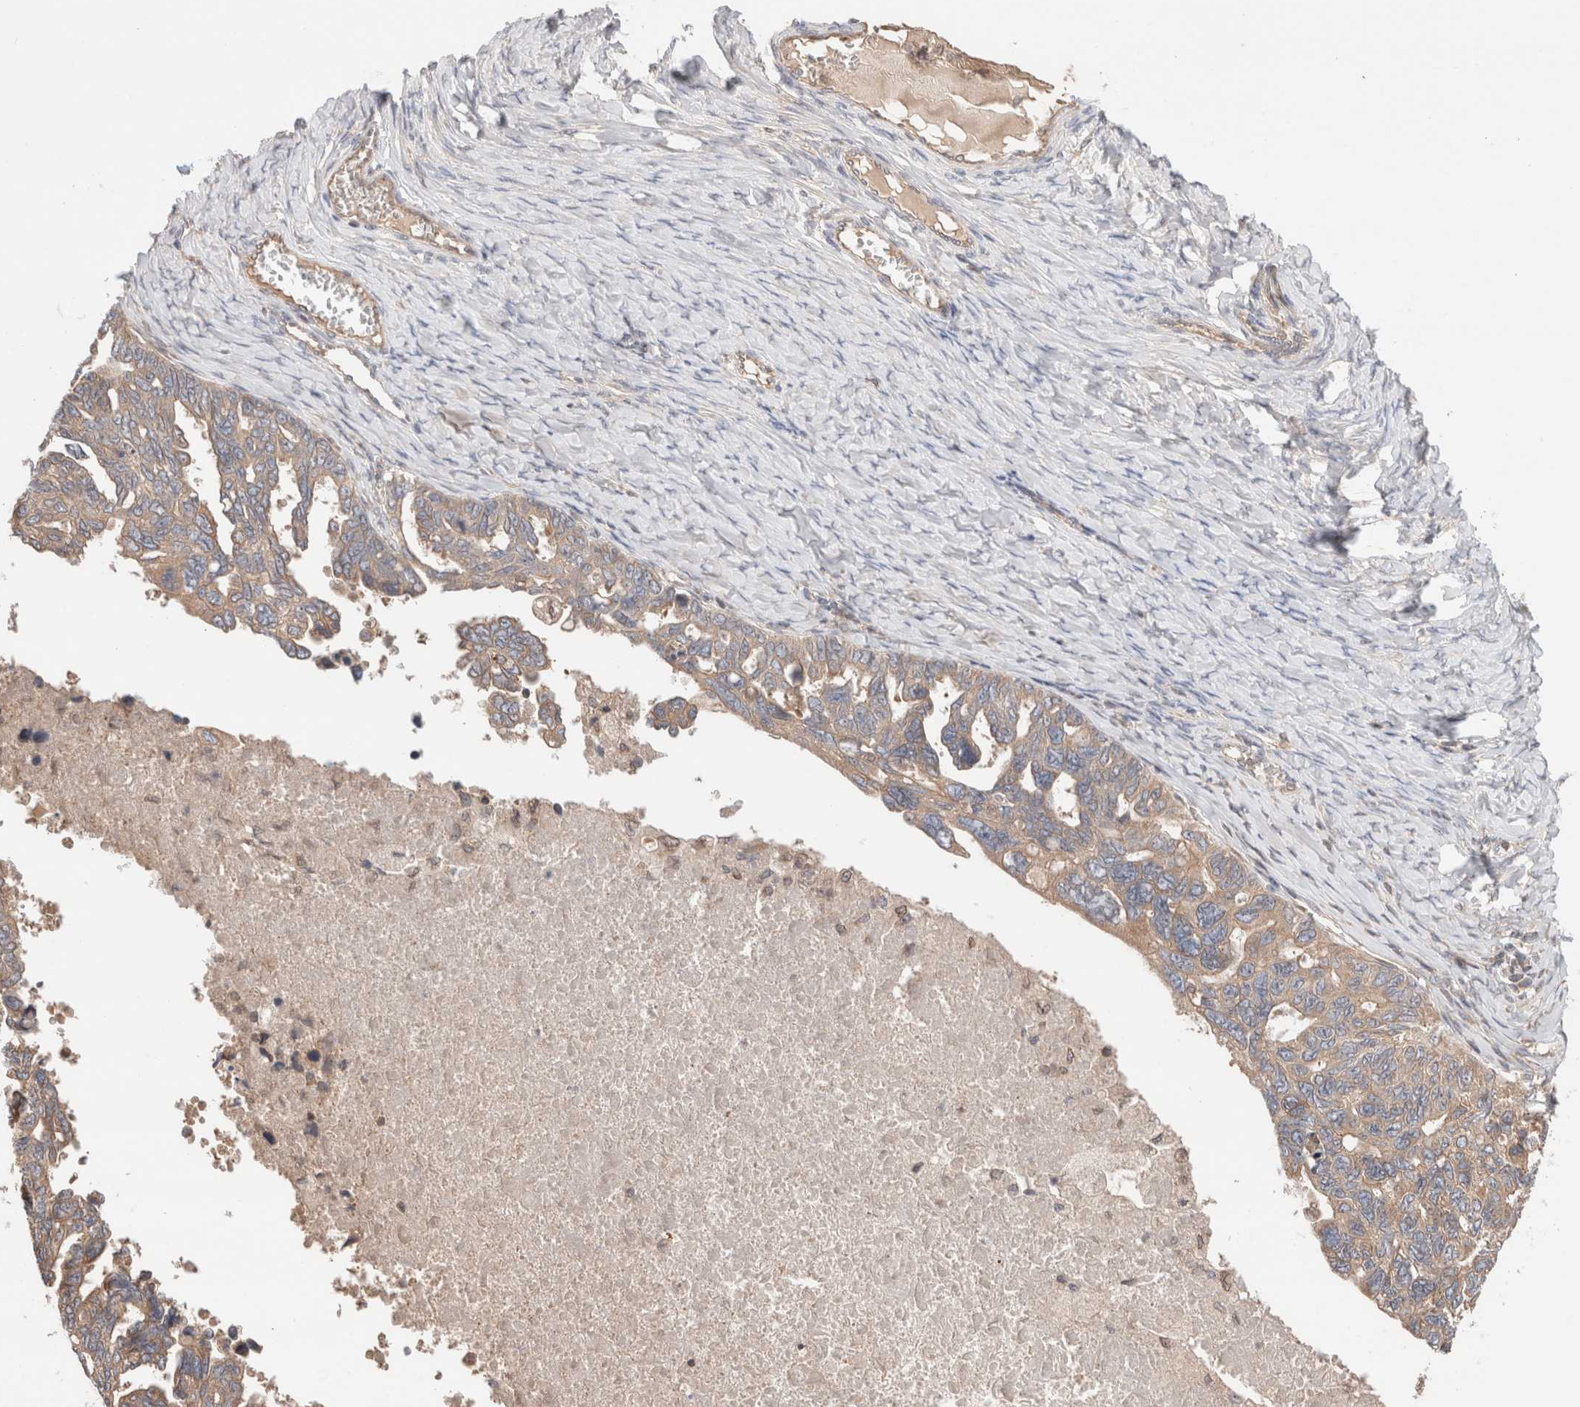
{"staining": {"intensity": "weak", "quantity": ">75%", "location": "cytoplasmic/membranous"}, "tissue": "ovarian cancer", "cell_type": "Tumor cells", "image_type": "cancer", "snomed": [{"axis": "morphology", "description": "Cystadenocarcinoma, serous, NOS"}, {"axis": "topography", "description": "Ovary"}], "caption": "An immunohistochemistry (IHC) image of neoplastic tissue is shown. Protein staining in brown highlights weak cytoplasmic/membranous positivity in ovarian cancer within tumor cells.", "gene": "SIKE1", "patient": {"sex": "female", "age": 79}}